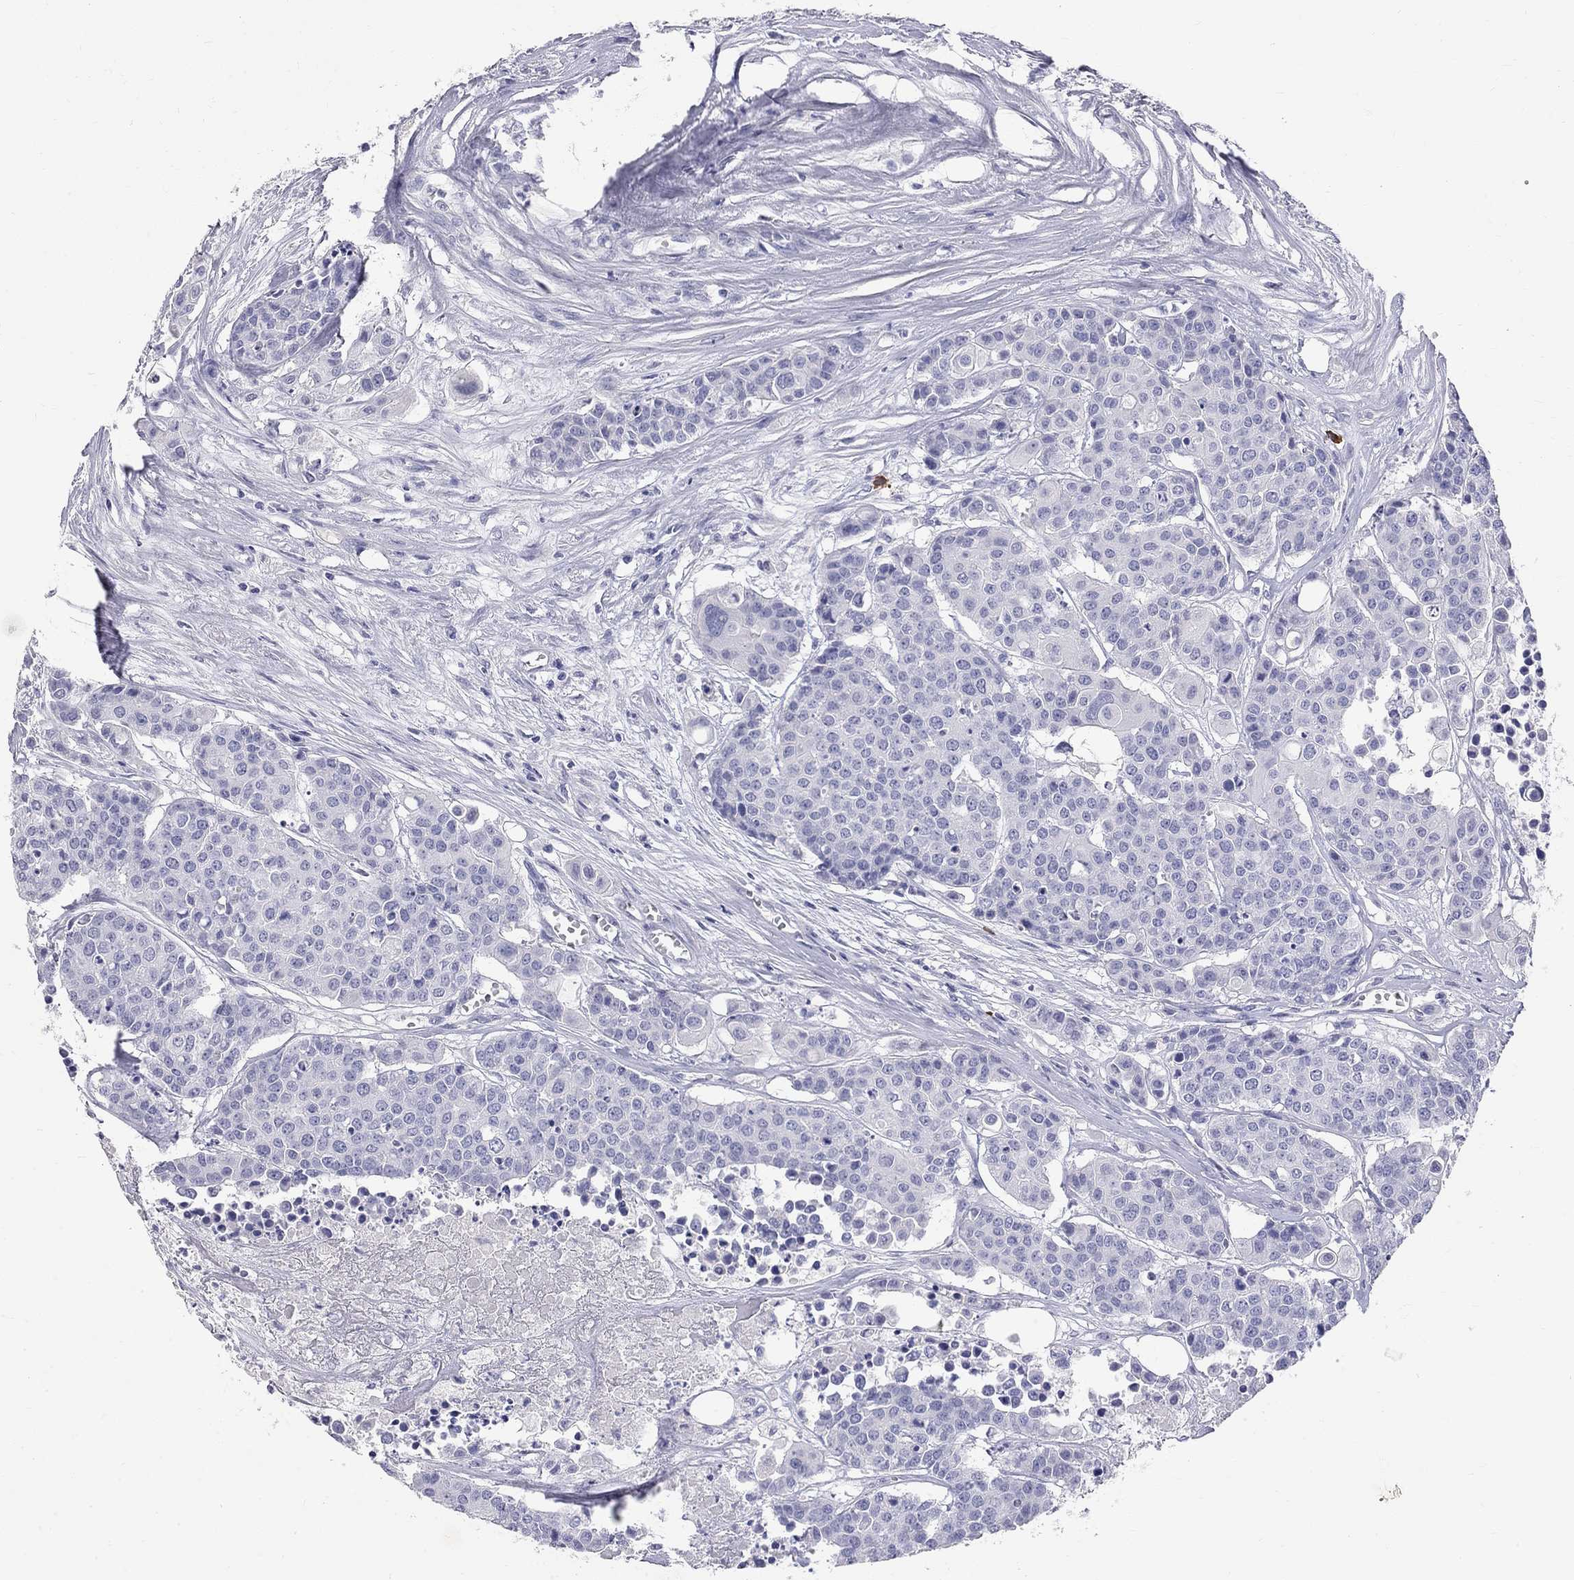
{"staining": {"intensity": "negative", "quantity": "none", "location": "none"}, "tissue": "carcinoid", "cell_type": "Tumor cells", "image_type": "cancer", "snomed": [{"axis": "morphology", "description": "Carcinoid, malignant, NOS"}, {"axis": "topography", "description": "Colon"}], "caption": "DAB (3,3'-diaminobenzidine) immunohistochemical staining of human carcinoid demonstrates no significant positivity in tumor cells. (Stains: DAB immunohistochemistry with hematoxylin counter stain, Microscopy: brightfield microscopy at high magnification).", "gene": "PHOX2B", "patient": {"sex": "male", "age": 81}}